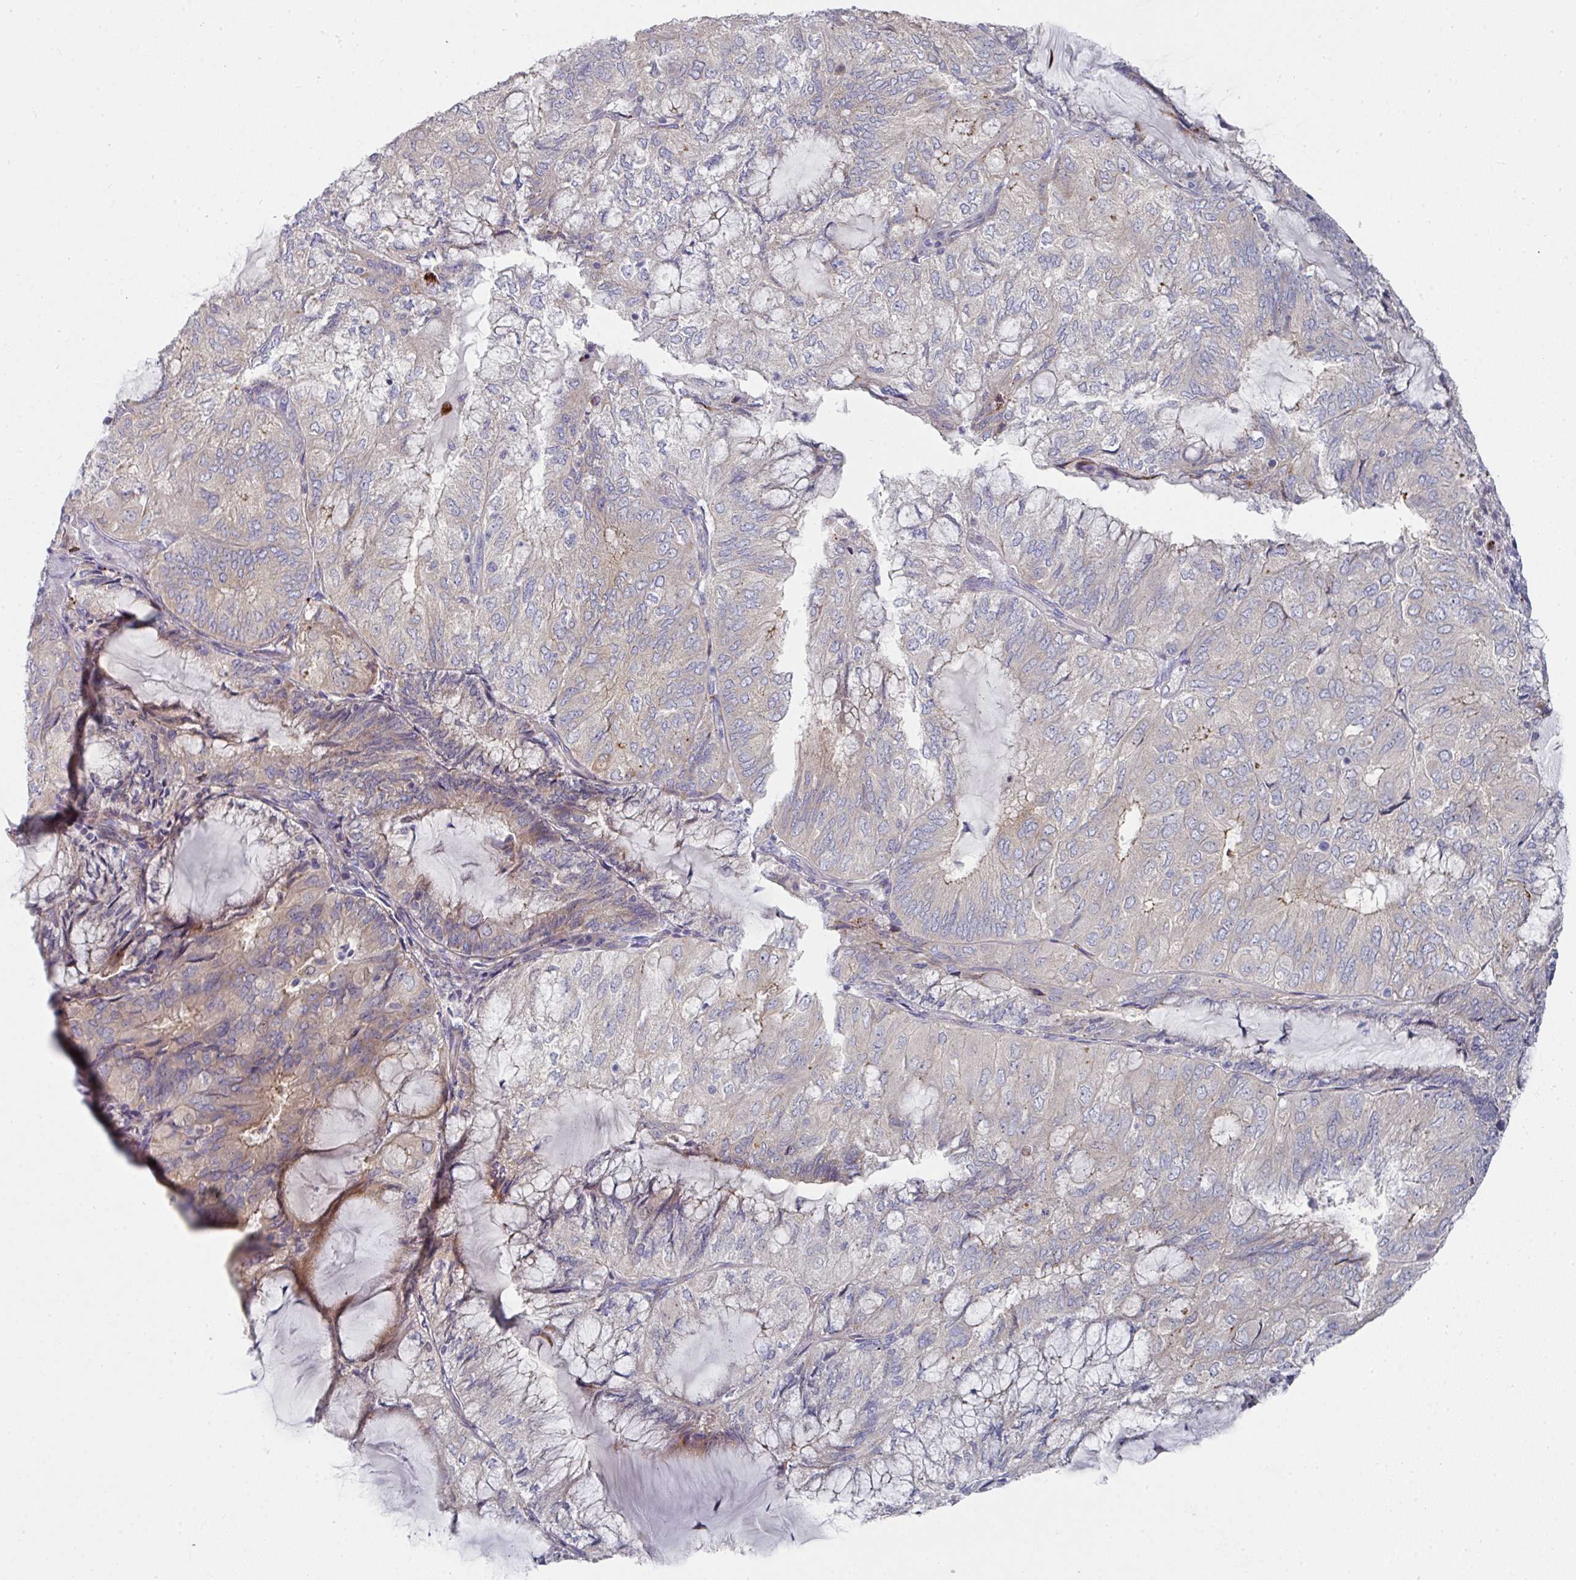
{"staining": {"intensity": "weak", "quantity": "25%-75%", "location": "cytoplasmic/membranous"}, "tissue": "endometrial cancer", "cell_type": "Tumor cells", "image_type": "cancer", "snomed": [{"axis": "morphology", "description": "Adenocarcinoma, NOS"}, {"axis": "topography", "description": "Endometrium"}], "caption": "There is low levels of weak cytoplasmic/membranous positivity in tumor cells of endometrial cancer, as demonstrated by immunohistochemical staining (brown color).", "gene": "NT5C1A", "patient": {"sex": "female", "age": 81}}